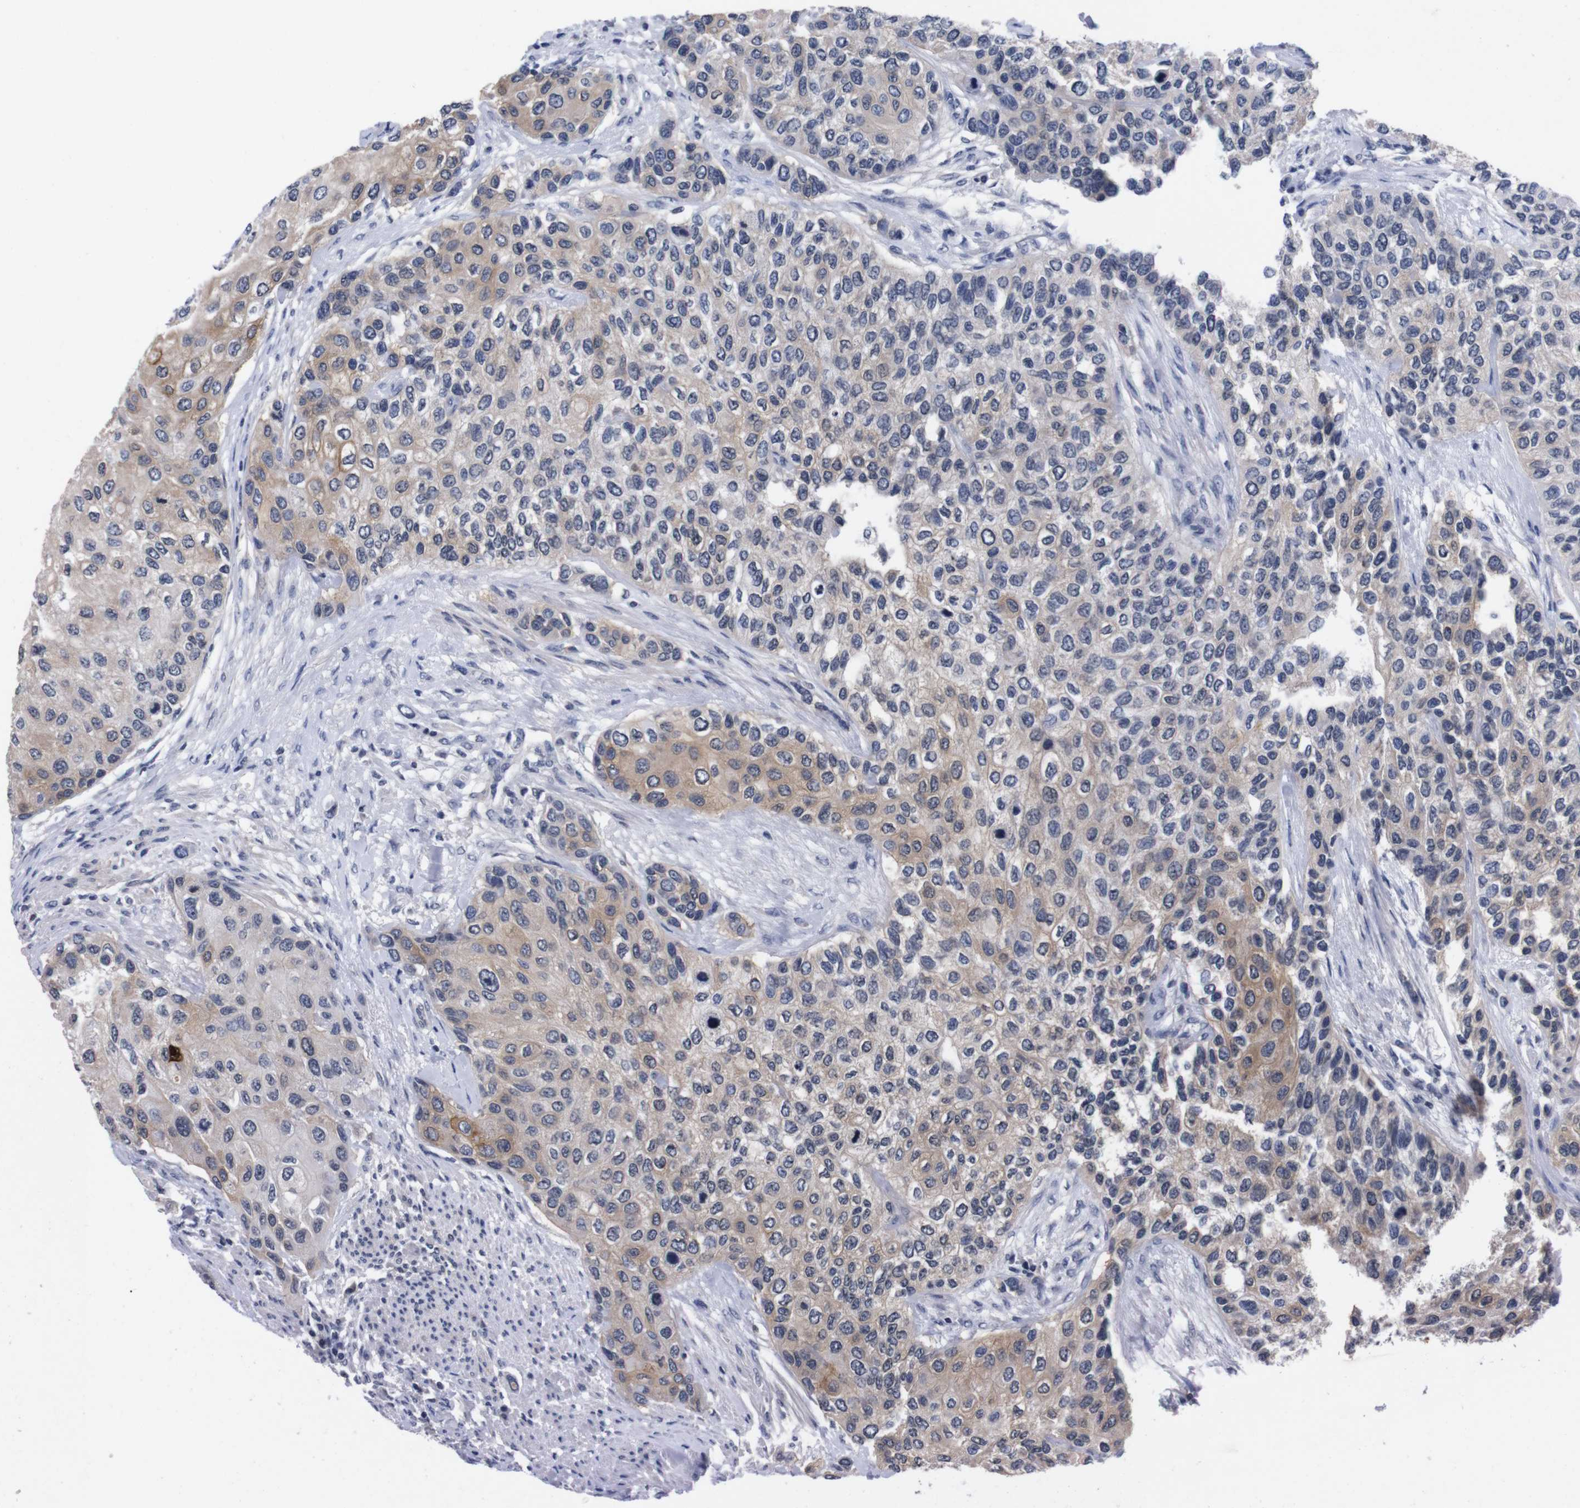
{"staining": {"intensity": "weak", "quantity": "25%-75%", "location": "cytoplasmic/membranous"}, "tissue": "urothelial cancer", "cell_type": "Tumor cells", "image_type": "cancer", "snomed": [{"axis": "morphology", "description": "Urothelial carcinoma, High grade"}, {"axis": "topography", "description": "Urinary bladder"}], "caption": "This photomicrograph demonstrates urothelial carcinoma (high-grade) stained with IHC to label a protein in brown. The cytoplasmic/membranous of tumor cells show weak positivity for the protein. Nuclei are counter-stained blue.", "gene": "TNFRSF21", "patient": {"sex": "female", "age": 56}}